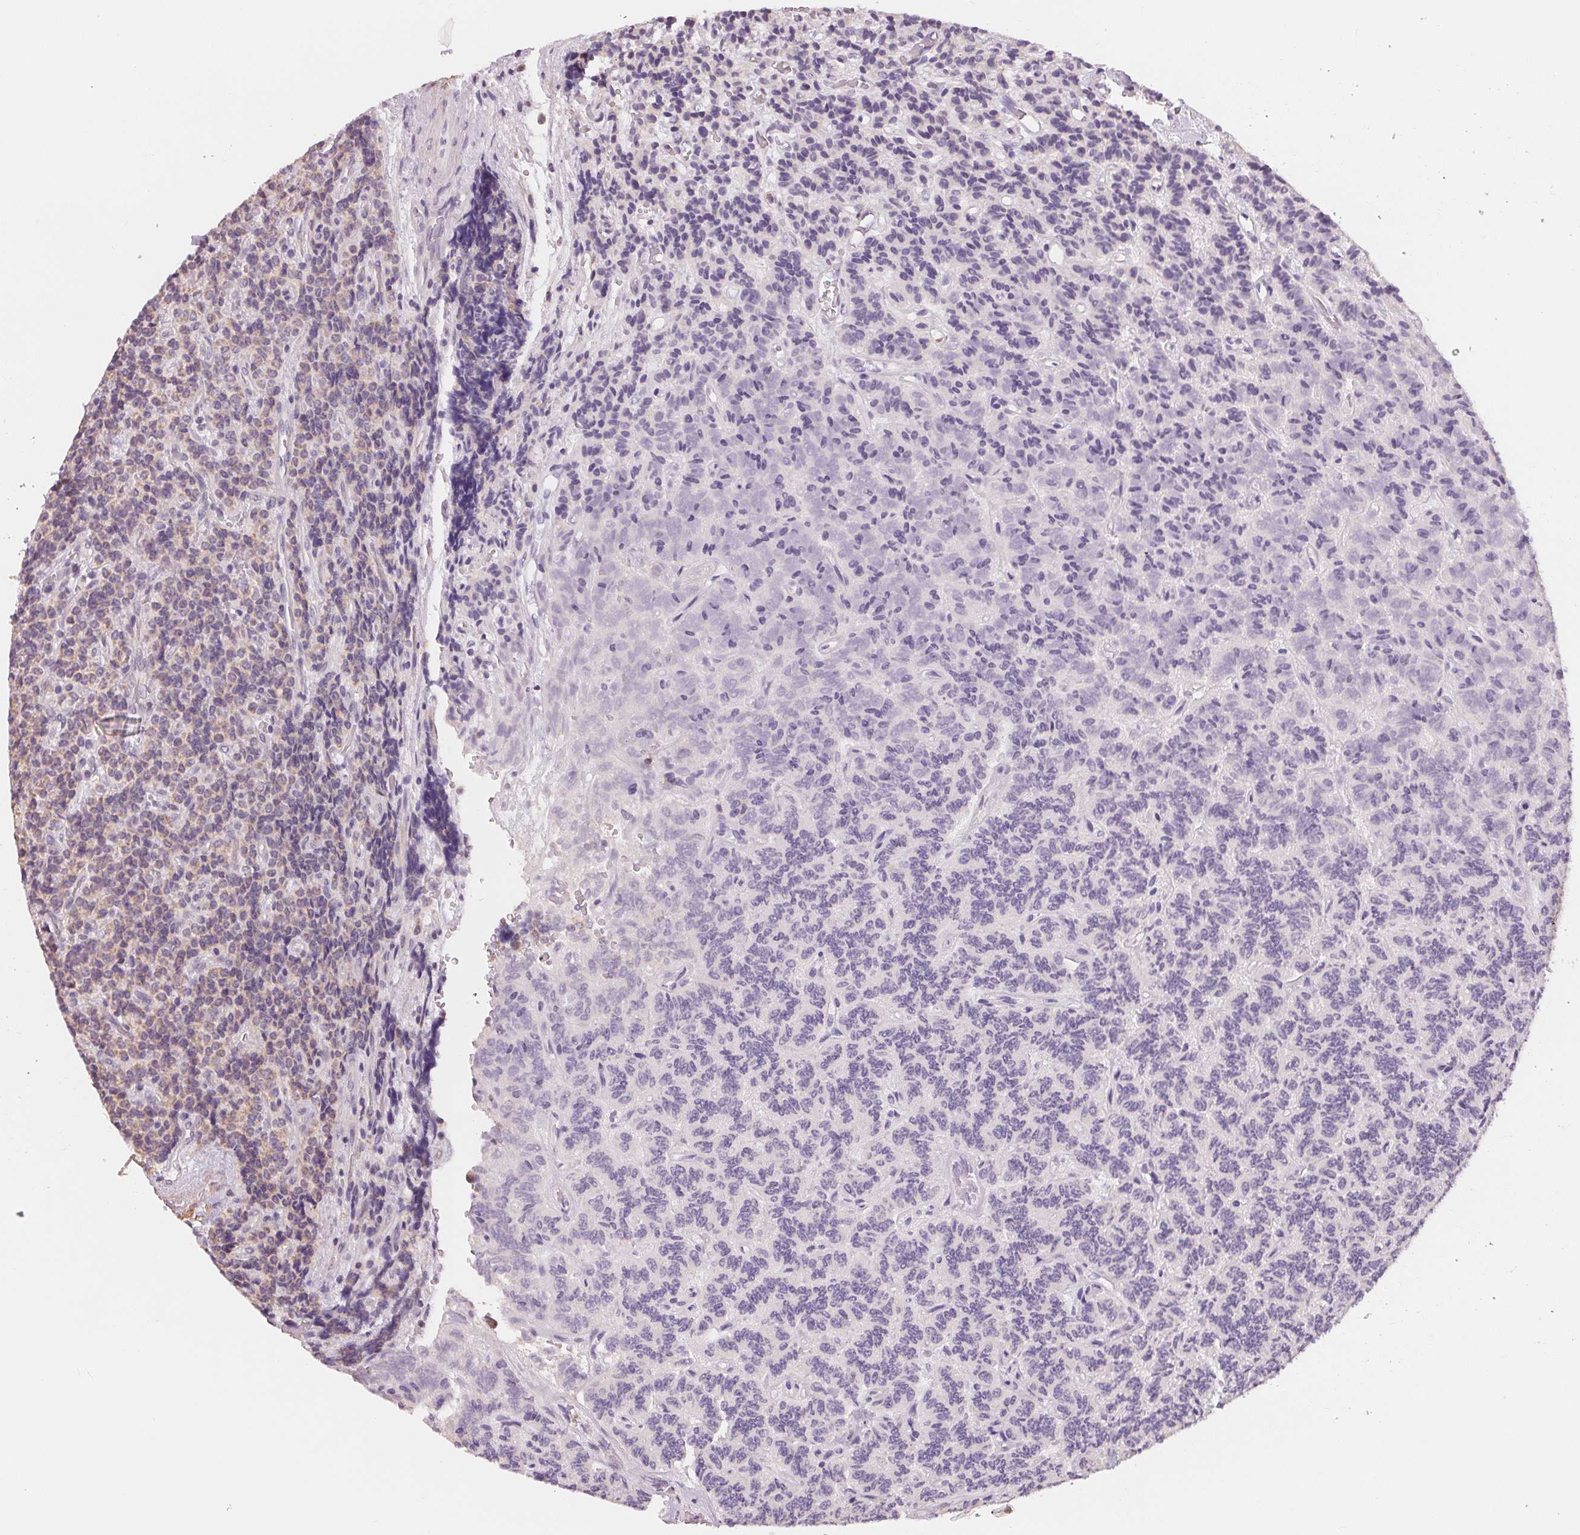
{"staining": {"intensity": "weak", "quantity": "<25%", "location": "cytoplasmic/membranous"}, "tissue": "carcinoid", "cell_type": "Tumor cells", "image_type": "cancer", "snomed": [{"axis": "morphology", "description": "Carcinoid, malignant, NOS"}, {"axis": "topography", "description": "Pancreas"}], "caption": "Photomicrograph shows no significant protein staining in tumor cells of carcinoid.", "gene": "VTCN1", "patient": {"sex": "male", "age": 36}}